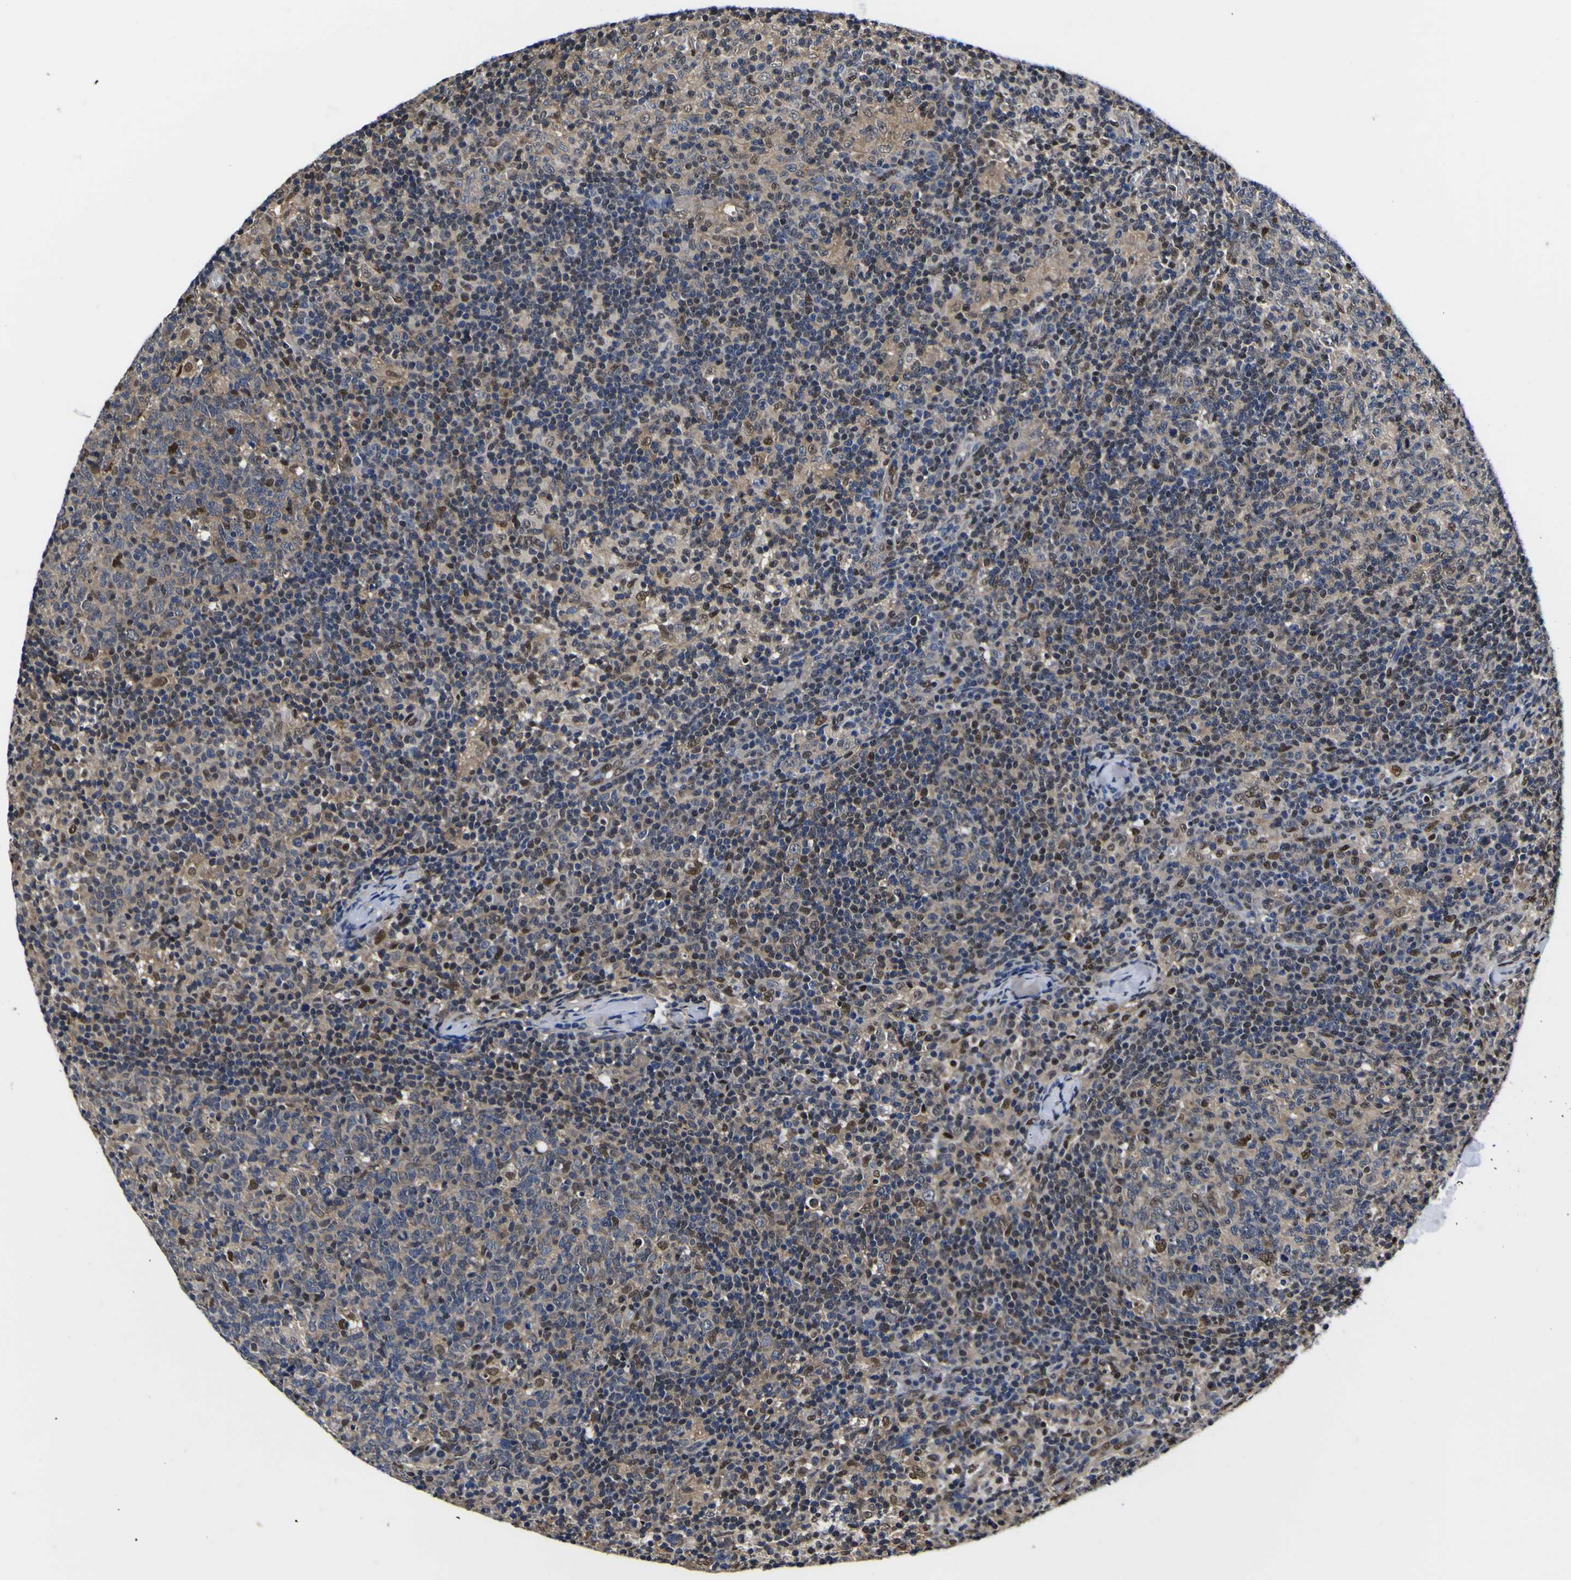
{"staining": {"intensity": "moderate", "quantity": "<25%", "location": "cytoplasmic/membranous,nuclear"}, "tissue": "lymph node", "cell_type": "Germinal center cells", "image_type": "normal", "snomed": [{"axis": "morphology", "description": "Normal tissue, NOS"}, {"axis": "morphology", "description": "Inflammation, NOS"}, {"axis": "topography", "description": "Lymph node"}], "caption": "A high-resolution image shows immunohistochemistry staining of benign lymph node, which exhibits moderate cytoplasmic/membranous,nuclear positivity in approximately <25% of germinal center cells.", "gene": "FAM110B", "patient": {"sex": "male", "age": 55}}